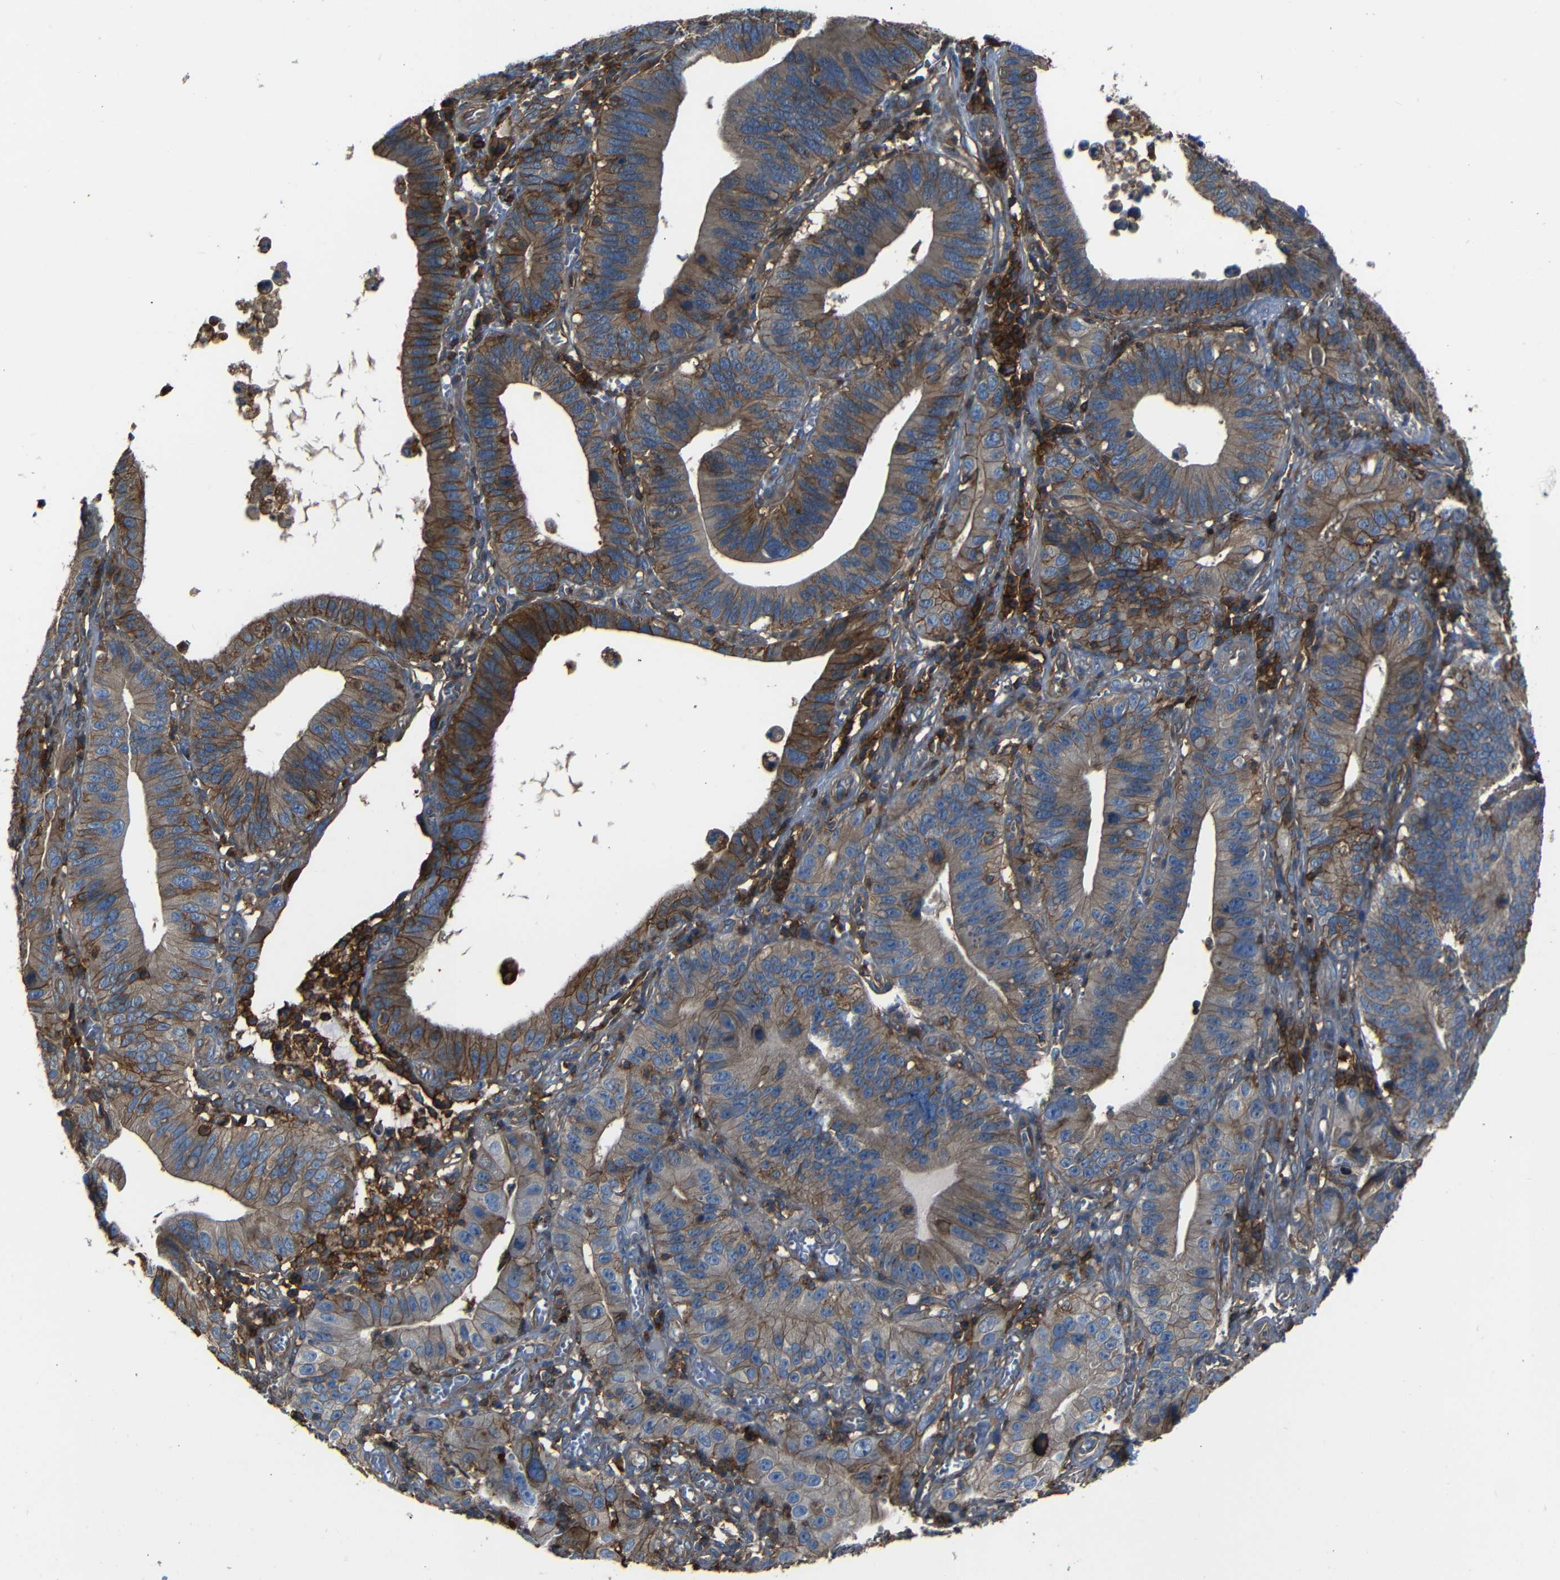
{"staining": {"intensity": "moderate", "quantity": ">75%", "location": "cytoplasmic/membranous"}, "tissue": "stomach cancer", "cell_type": "Tumor cells", "image_type": "cancer", "snomed": [{"axis": "morphology", "description": "Adenocarcinoma, NOS"}, {"axis": "topography", "description": "Stomach"}, {"axis": "topography", "description": "Gastric cardia"}], "caption": "A medium amount of moderate cytoplasmic/membranous expression is appreciated in about >75% of tumor cells in stomach cancer (adenocarcinoma) tissue. The staining was performed using DAB, with brown indicating positive protein expression. Nuclei are stained blue with hematoxylin.", "gene": "ADGRE5", "patient": {"sex": "male", "age": 59}}